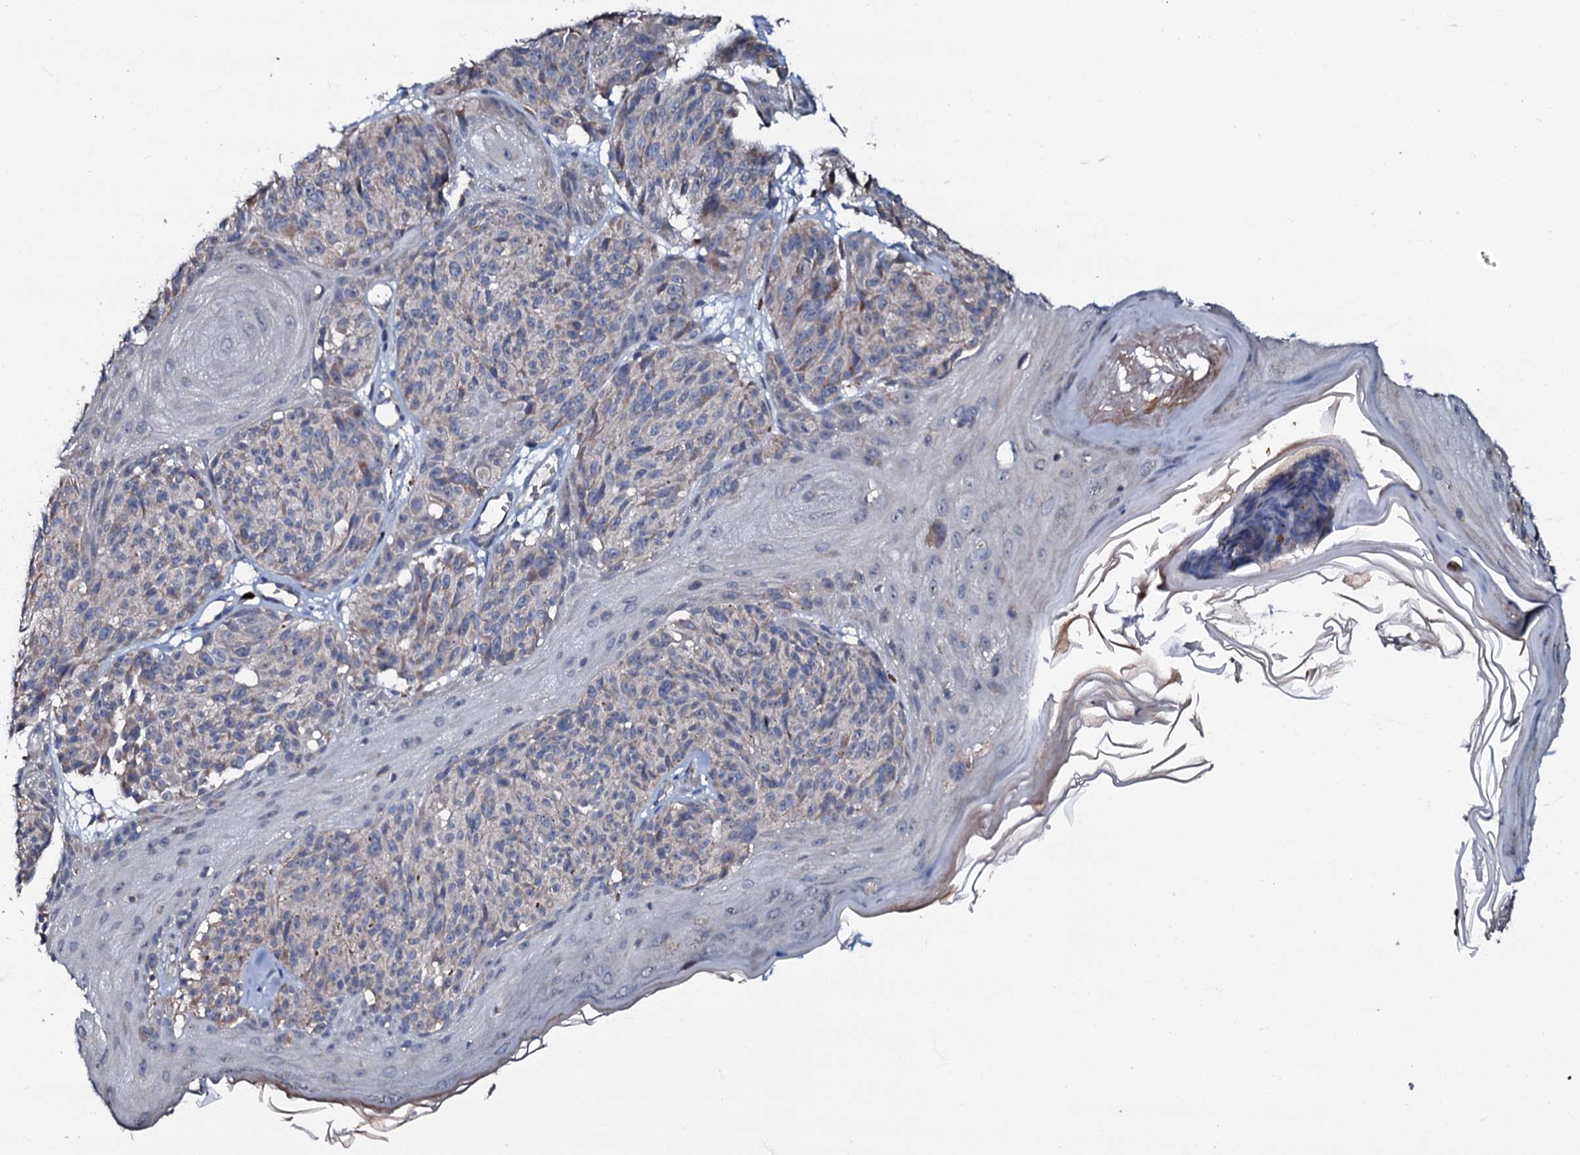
{"staining": {"intensity": "negative", "quantity": "none", "location": "none"}, "tissue": "melanoma", "cell_type": "Tumor cells", "image_type": "cancer", "snomed": [{"axis": "morphology", "description": "Malignant melanoma, NOS"}, {"axis": "topography", "description": "Skin"}], "caption": "DAB (3,3'-diaminobenzidine) immunohistochemical staining of human malignant melanoma shows no significant staining in tumor cells. (DAB immunohistochemistry, high magnification).", "gene": "CPNE2", "patient": {"sex": "male", "age": 83}}